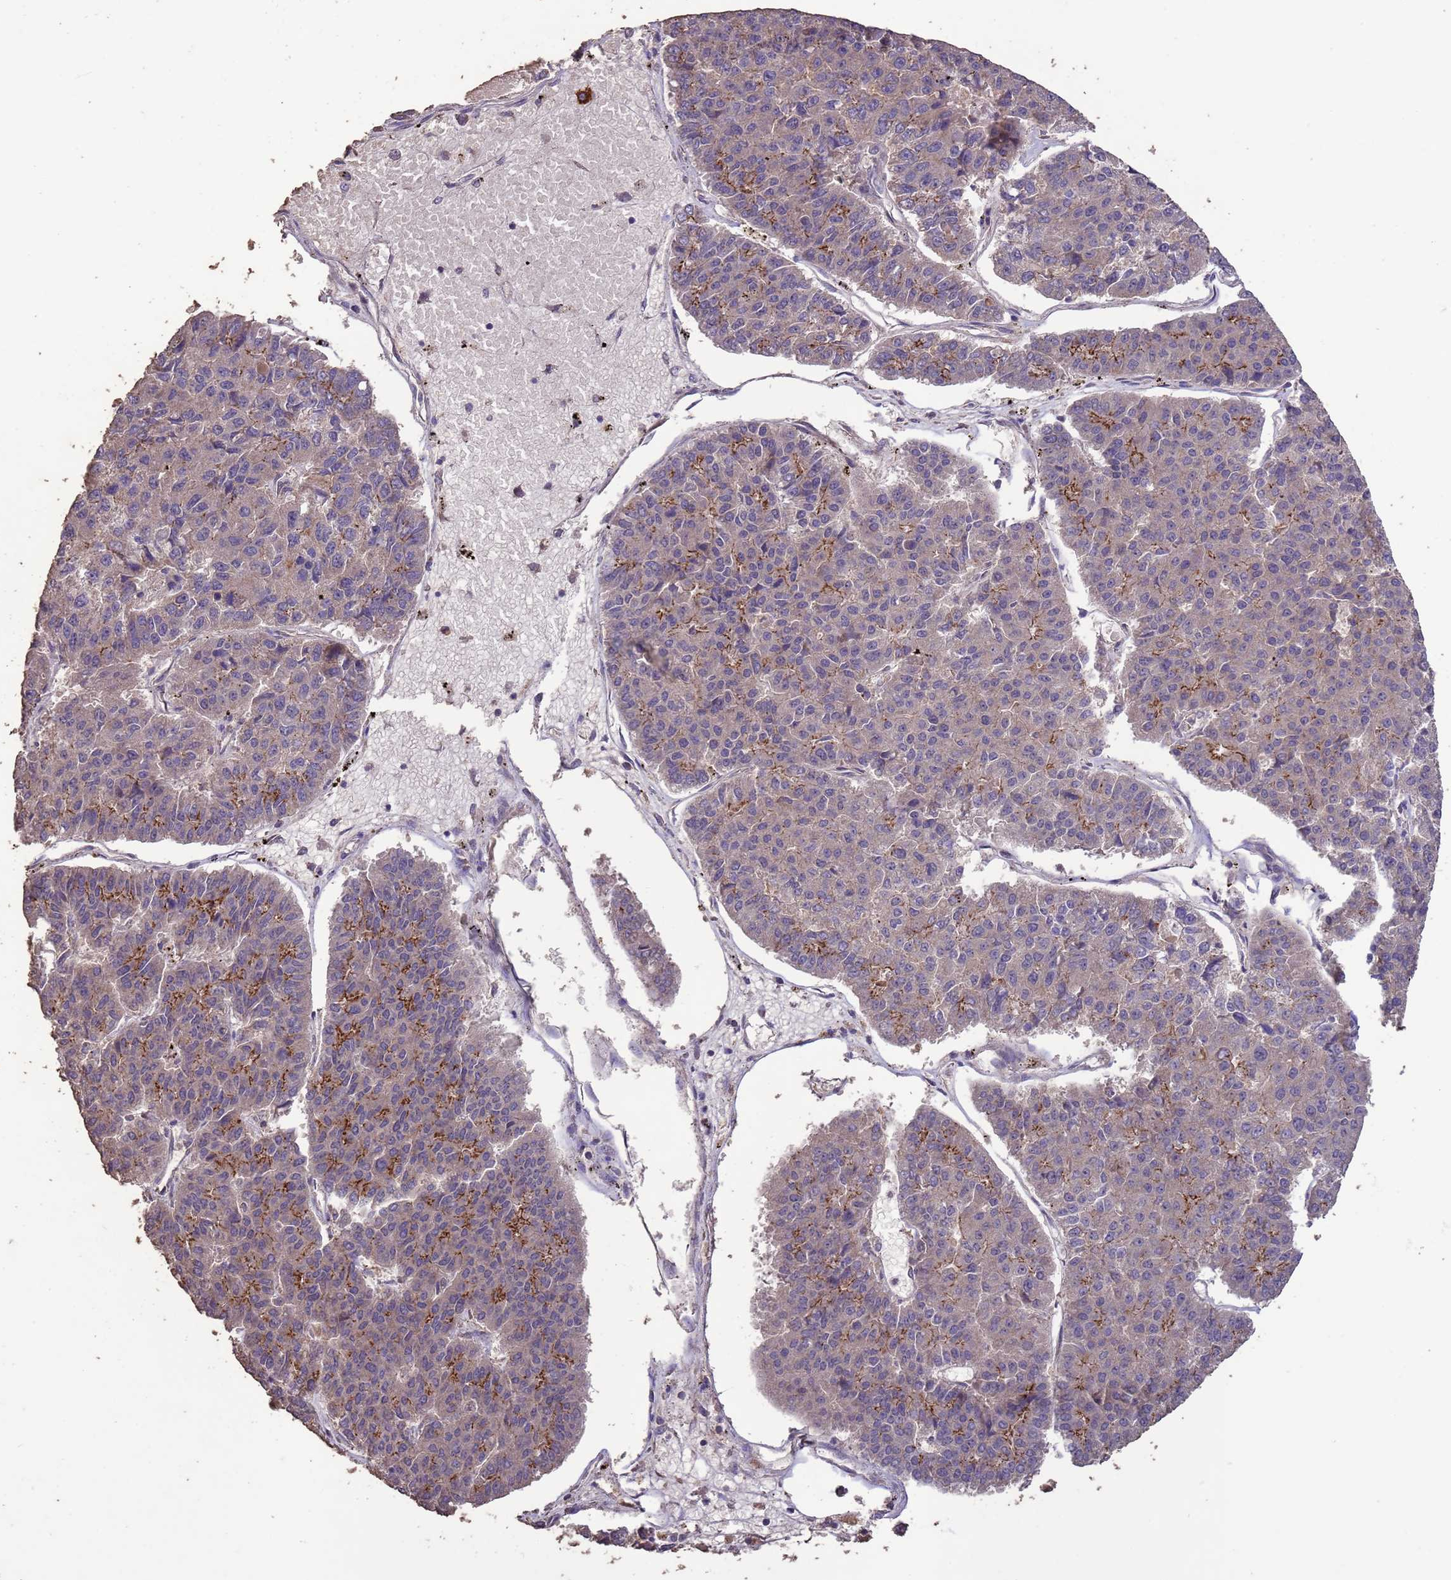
{"staining": {"intensity": "moderate", "quantity": "25%-75%", "location": "cytoplasmic/membranous"}, "tissue": "pancreatic cancer", "cell_type": "Tumor cells", "image_type": "cancer", "snomed": [{"axis": "morphology", "description": "Adenocarcinoma, NOS"}, {"axis": "topography", "description": "Pancreas"}], "caption": "Adenocarcinoma (pancreatic) was stained to show a protein in brown. There is medium levels of moderate cytoplasmic/membranous staining in approximately 25%-75% of tumor cells. The staining was performed using DAB (3,3'-diaminobenzidine) to visualize the protein expression in brown, while the nuclei were stained in blue with hematoxylin (Magnification: 20x).", "gene": "SLC9B2", "patient": {"sex": "male", "age": 50}}